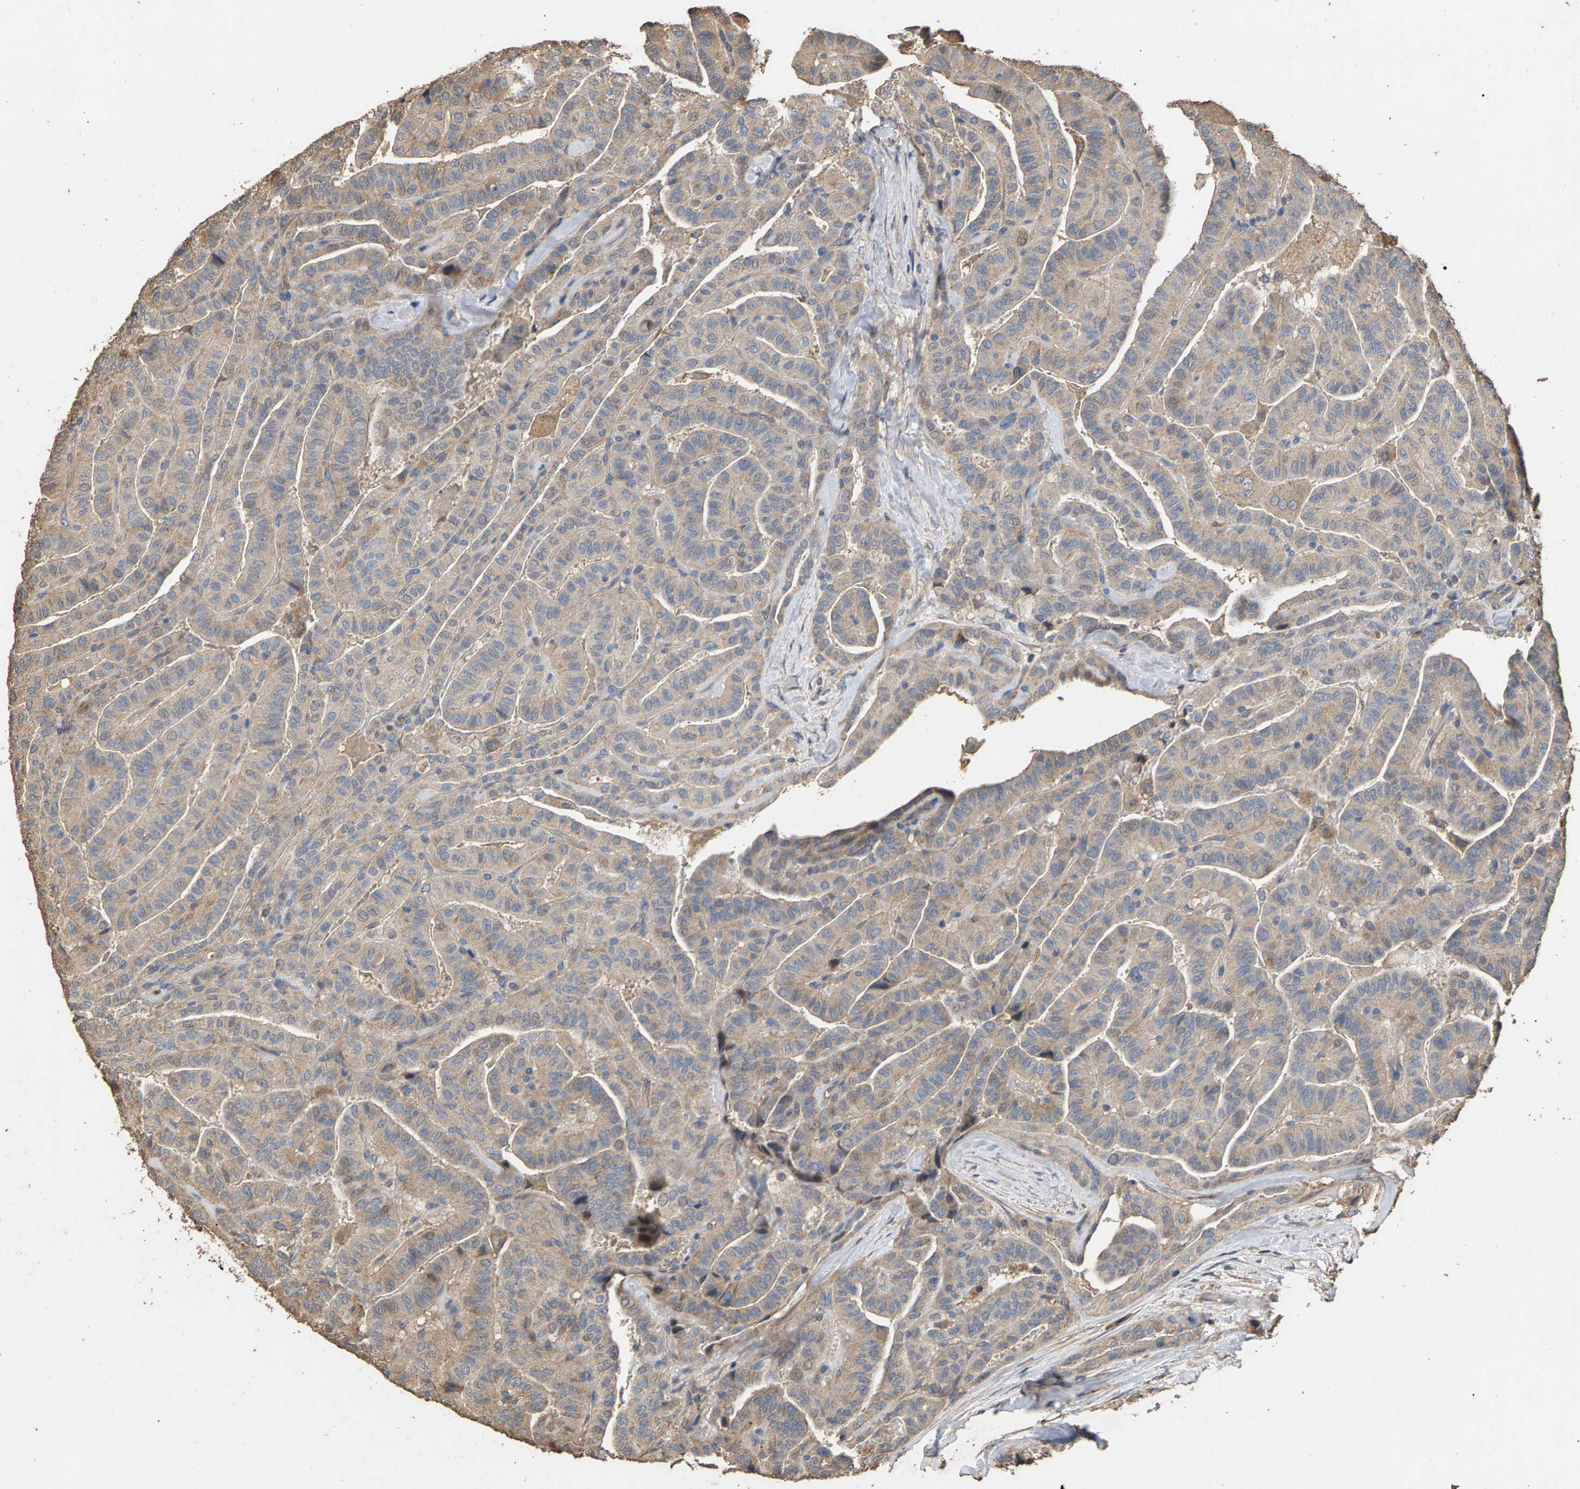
{"staining": {"intensity": "weak", "quantity": ">75%", "location": "cytoplasmic/membranous"}, "tissue": "thyroid cancer", "cell_type": "Tumor cells", "image_type": "cancer", "snomed": [{"axis": "morphology", "description": "Papillary adenocarcinoma, NOS"}, {"axis": "topography", "description": "Thyroid gland"}], "caption": "Papillary adenocarcinoma (thyroid) was stained to show a protein in brown. There is low levels of weak cytoplasmic/membranous expression in approximately >75% of tumor cells. The staining is performed using DAB (3,3'-diaminobenzidine) brown chromogen to label protein expression. The nuclei are counter-stained blue using hematoxylin.", "gene": "HTRA3", "patient": {"sex": "male", "age": 77}}